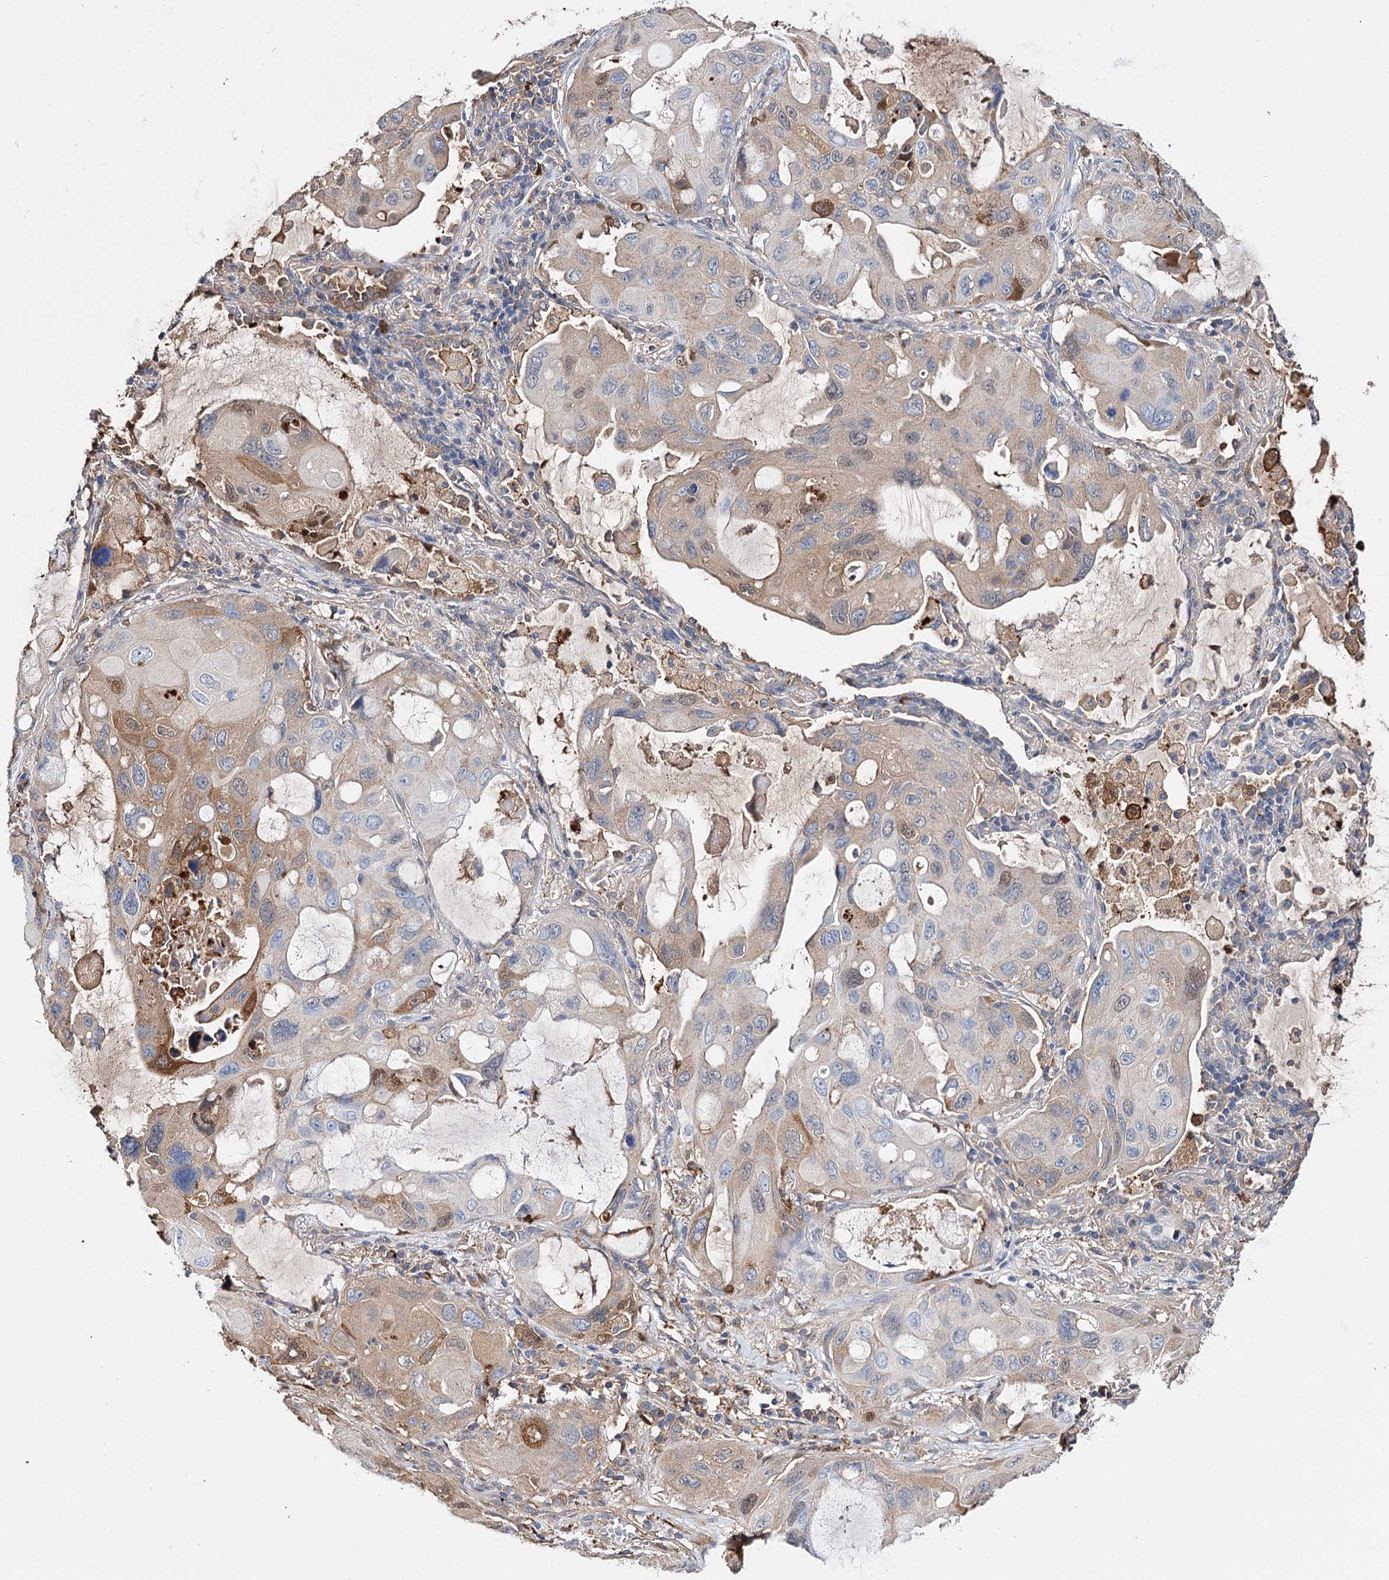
{"staining": {"intensity": "moderate", "quantity": "<25%", "location": "cytoplasmic/membranous"}, "tissue": "lung cancer", "cell_type": "Tumor cells", "image_type": "cancer", "snomed": [{"axis": "morphology", "description": "Squamous cell carcinoma, NOS"}, {"axis": "topography", "description": "Lung"}], "caption": "Brown immunohistochemical staining in human lung cancer shows moderate cytoplasmic/membranous expression in about <25% of tumor cells. (IHC, brightfield microscopy, high magnification).", "gene": "CFAP46", "patient": {"sex": "female", "age": 73}}